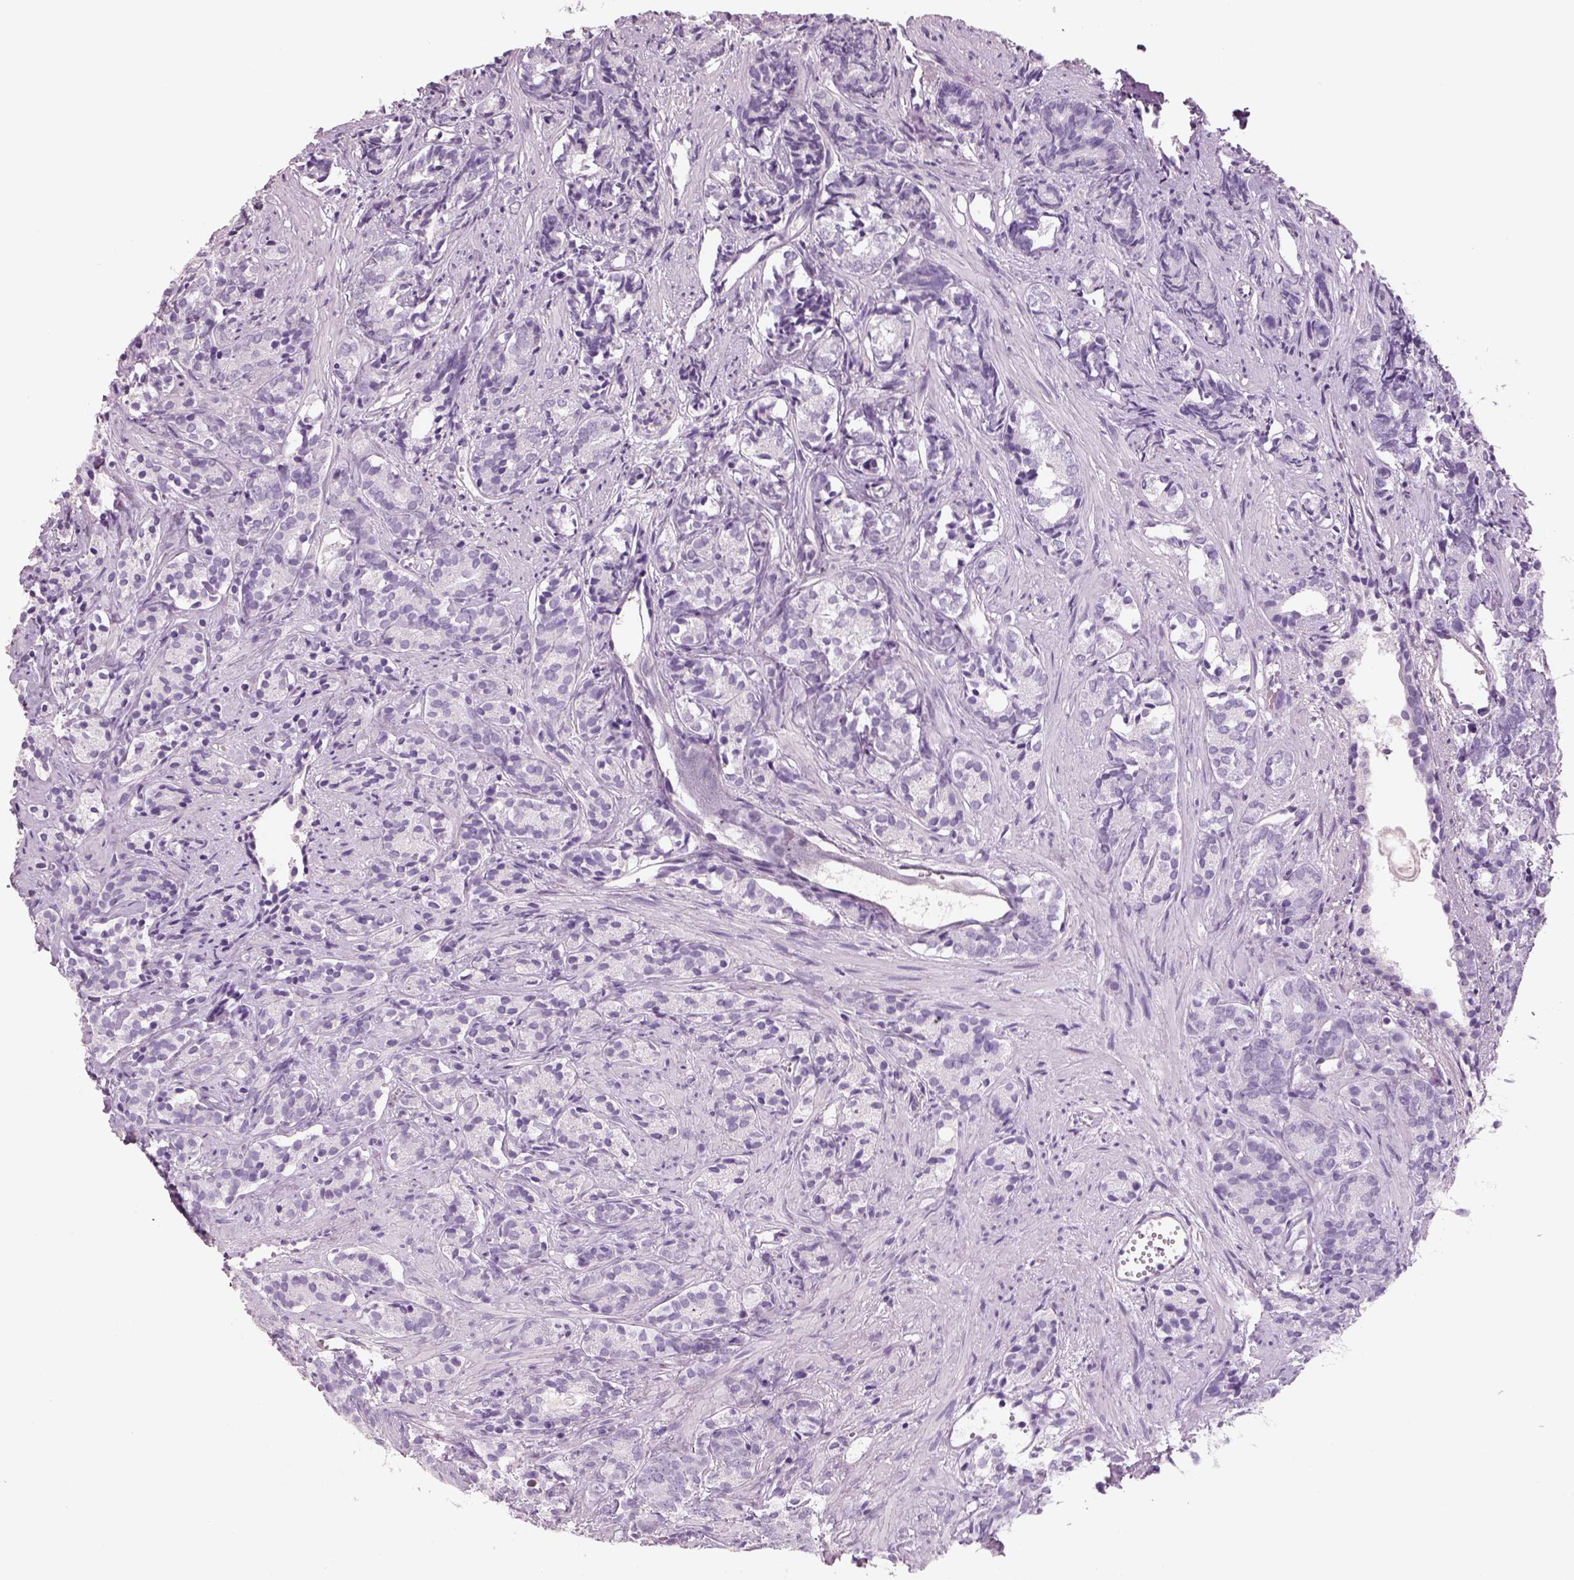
{"staining": {"intensity": "negative", "quantity": "none", "location": "none"}, "tissue": "prostate cancer", "cell_type": "Tumor cells", "image_type": "cancer", "snomed": [{"axis": "morphology", "description": "Adenocarcinoma, High grade"}, {"axis": "topography", "description": "Prostate"}], "caption": "Immunohistochemical staining of human prostate cancer (high-grade adenocarcinoma) shows no significant positivity in tumor cells.", "gene": "RHO", "patient": {"sex": "male", "age": 84}}